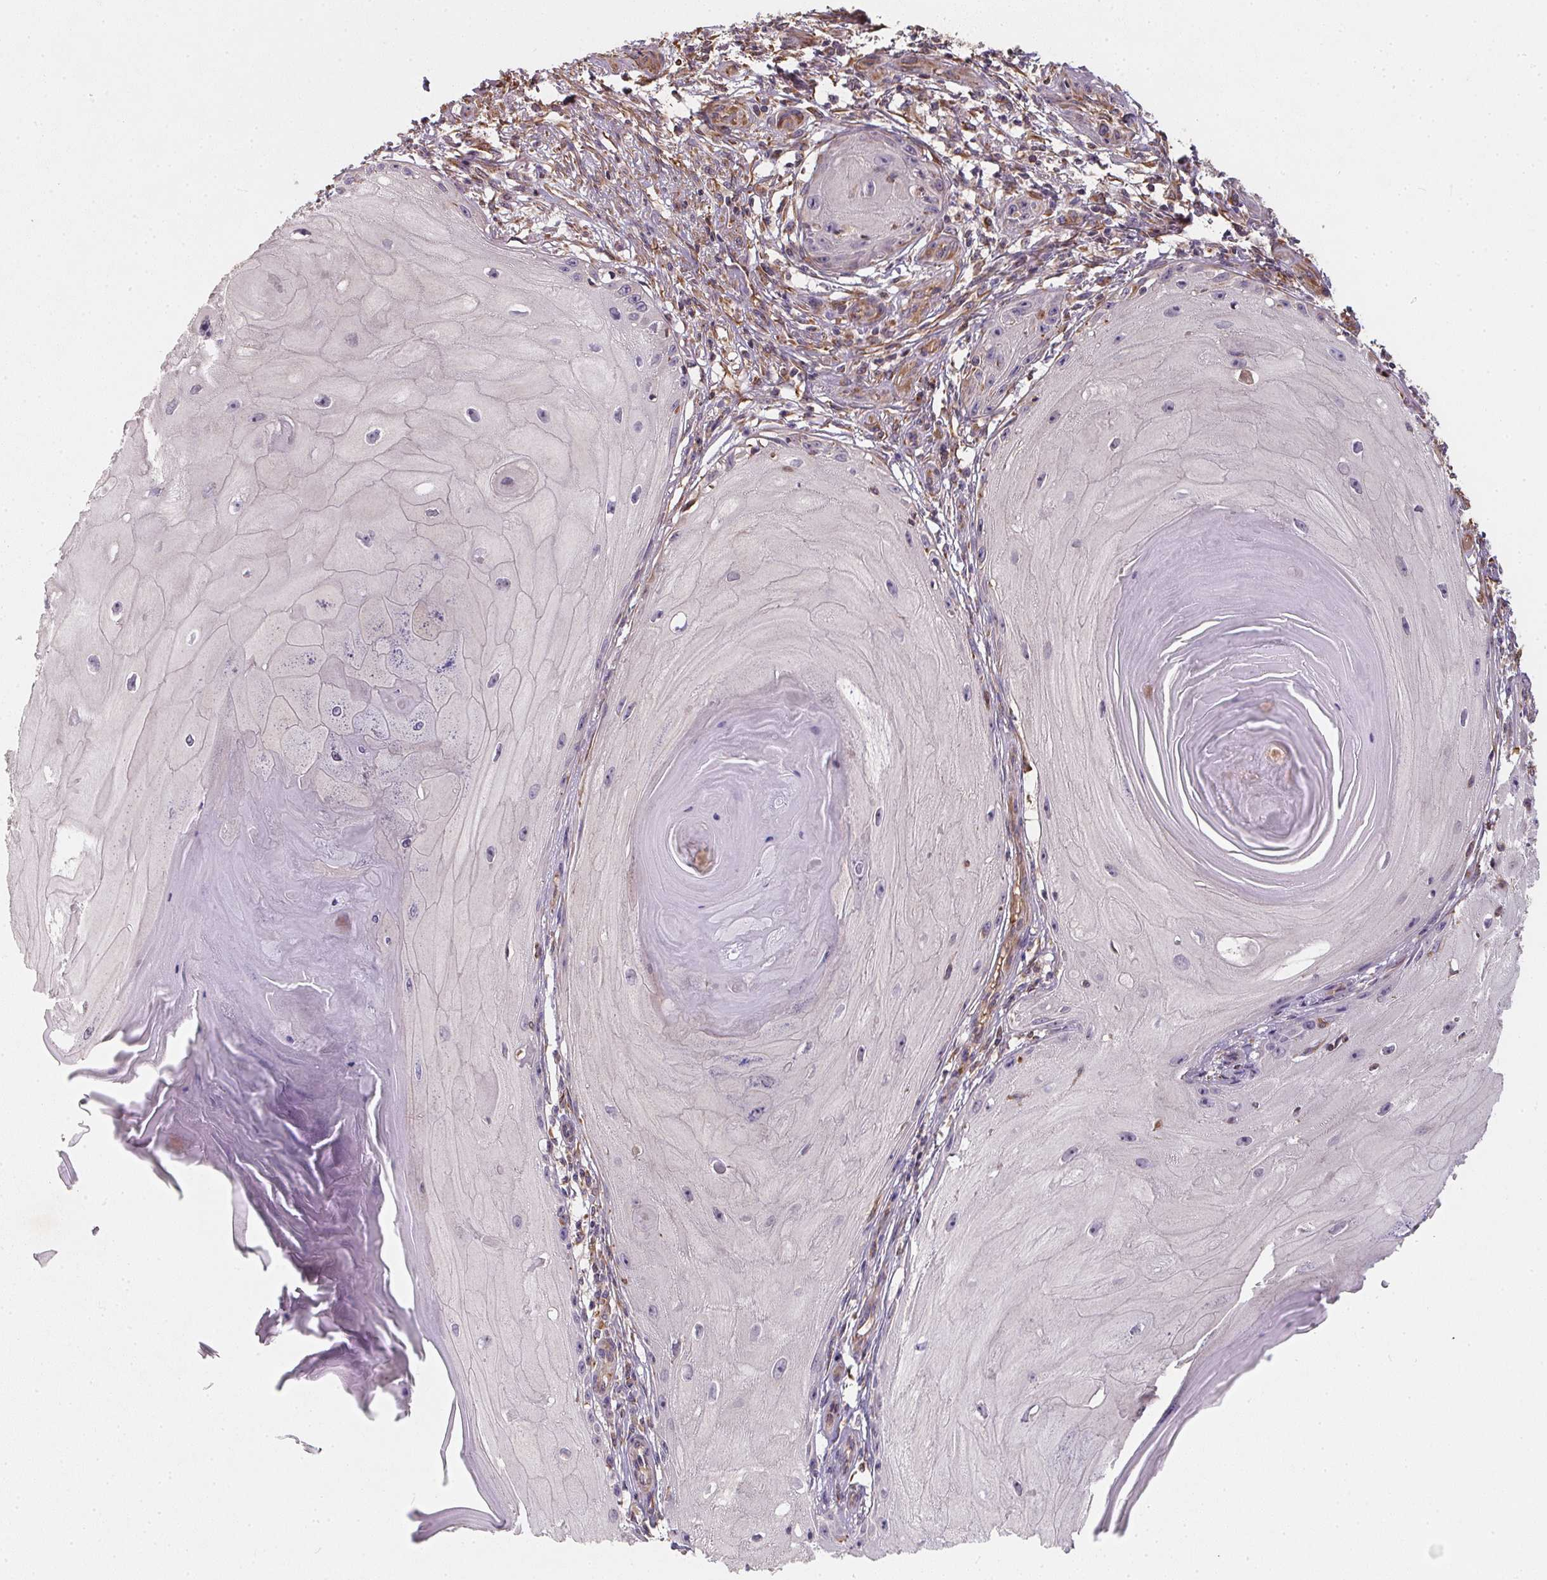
{"staining": {"intensity": "negative", "quantity": "none", "location": "none"}, "tissue": "skin cancer", "cell_type": "Tumor cells", "image_type": "cancer", "snomed": [{"axis": "morphology", "description": "Squamous cell carcinoma, NOS"}, {"axis": "topography", "description": "Skin"}], "caption": "Squamous cell carcinoma (skin) stained for a protein using immunohistochemistry shows no expression tumor cells.", "gene": "TBKBP1", "patient": {"sex": "female", "age": 77}}